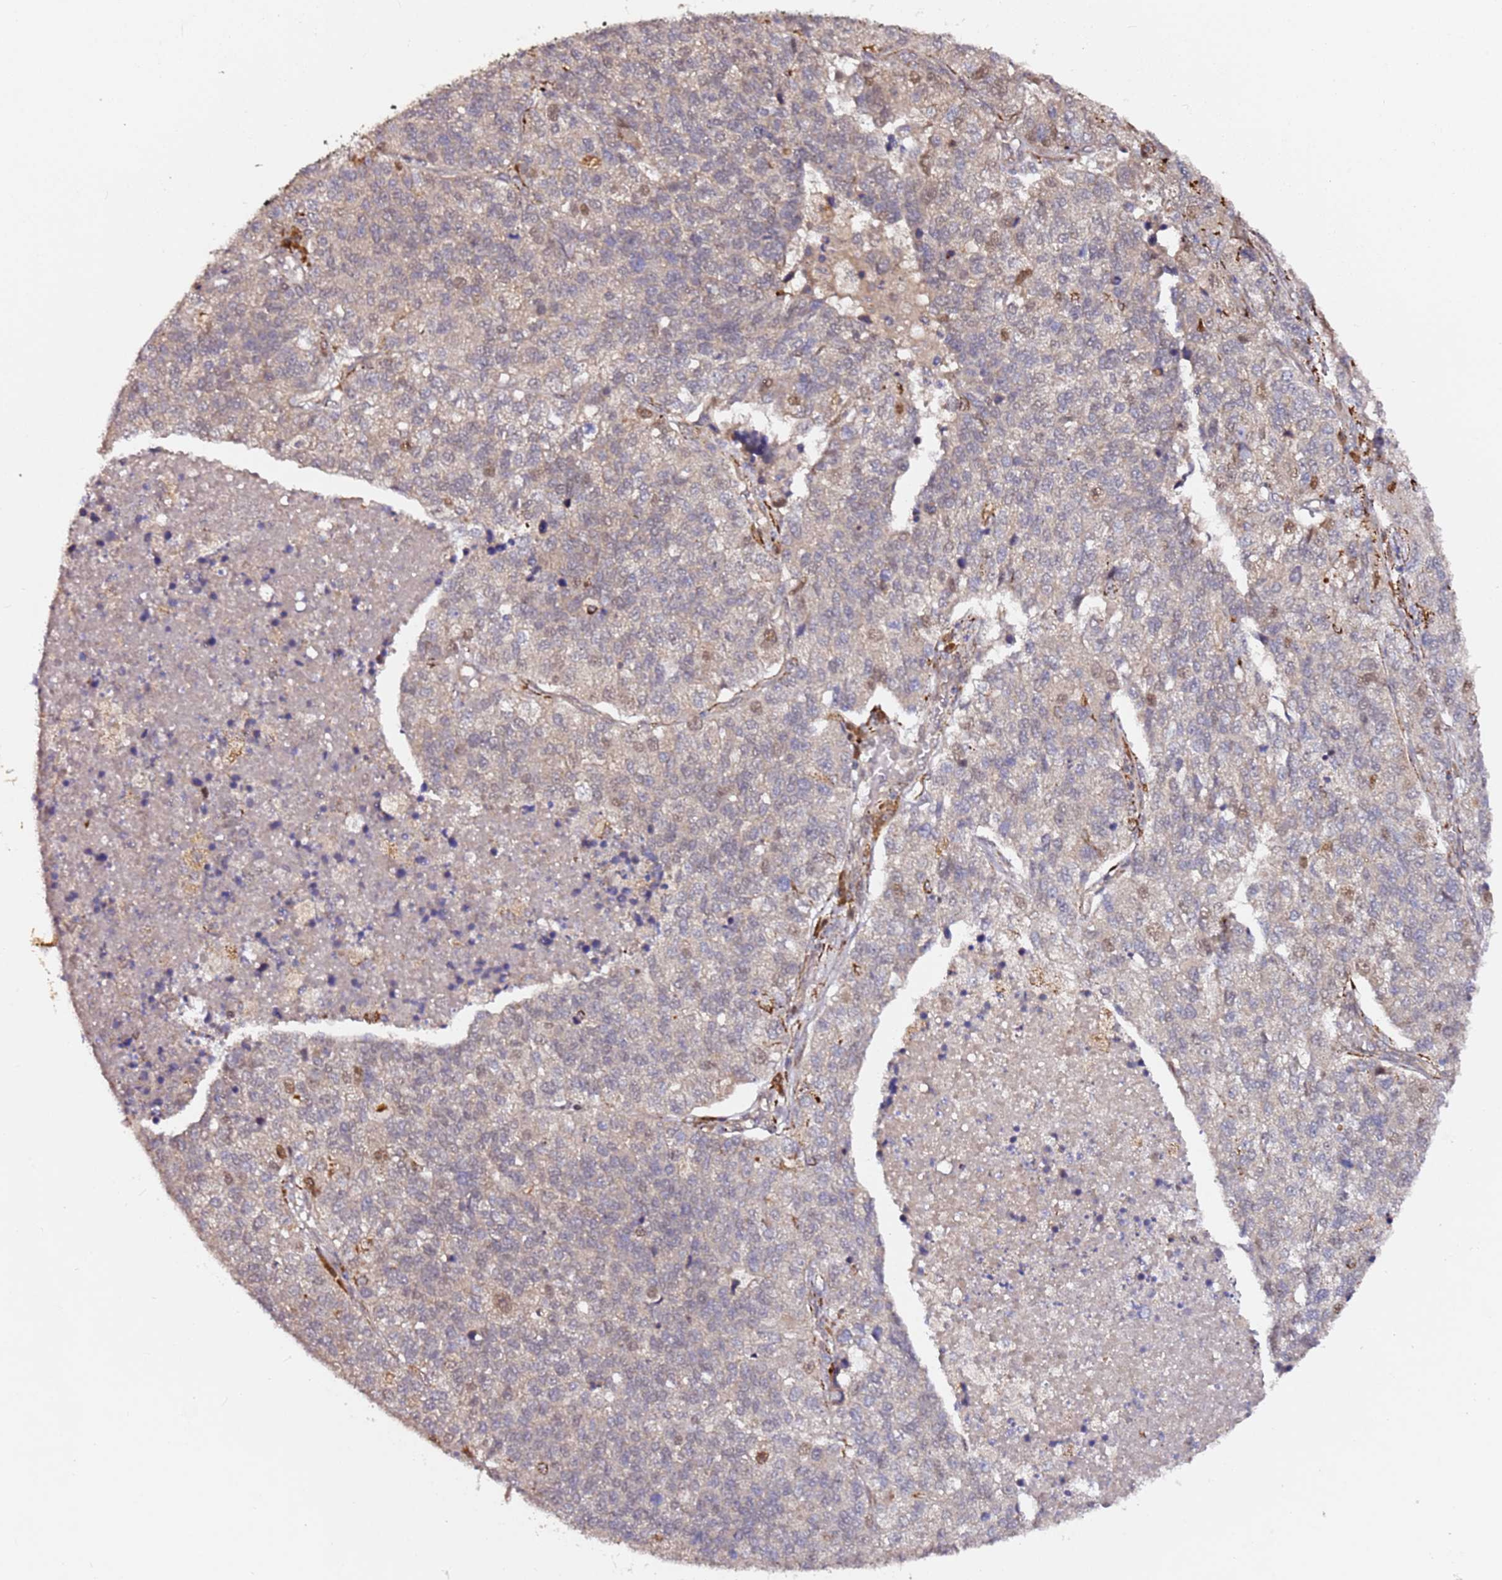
{"staining": {"intensity": "negative", "quantity": "none", "location": "none"}, "tissue": "lung cancer", "cell_type": "Tumor cells", "image_type": "cancer", "snomed": [{"axis": "morphology", "description": "Adenocarcinoma, NOS"}, {"axis": "topography", "description": "Lung"}], "caption": "Protein analysis of lung adenocarcinoma demonstrates no significant expression in tumor cells.", "gene": "ALG11", "patient": {"sex": "male", "age": 49}}